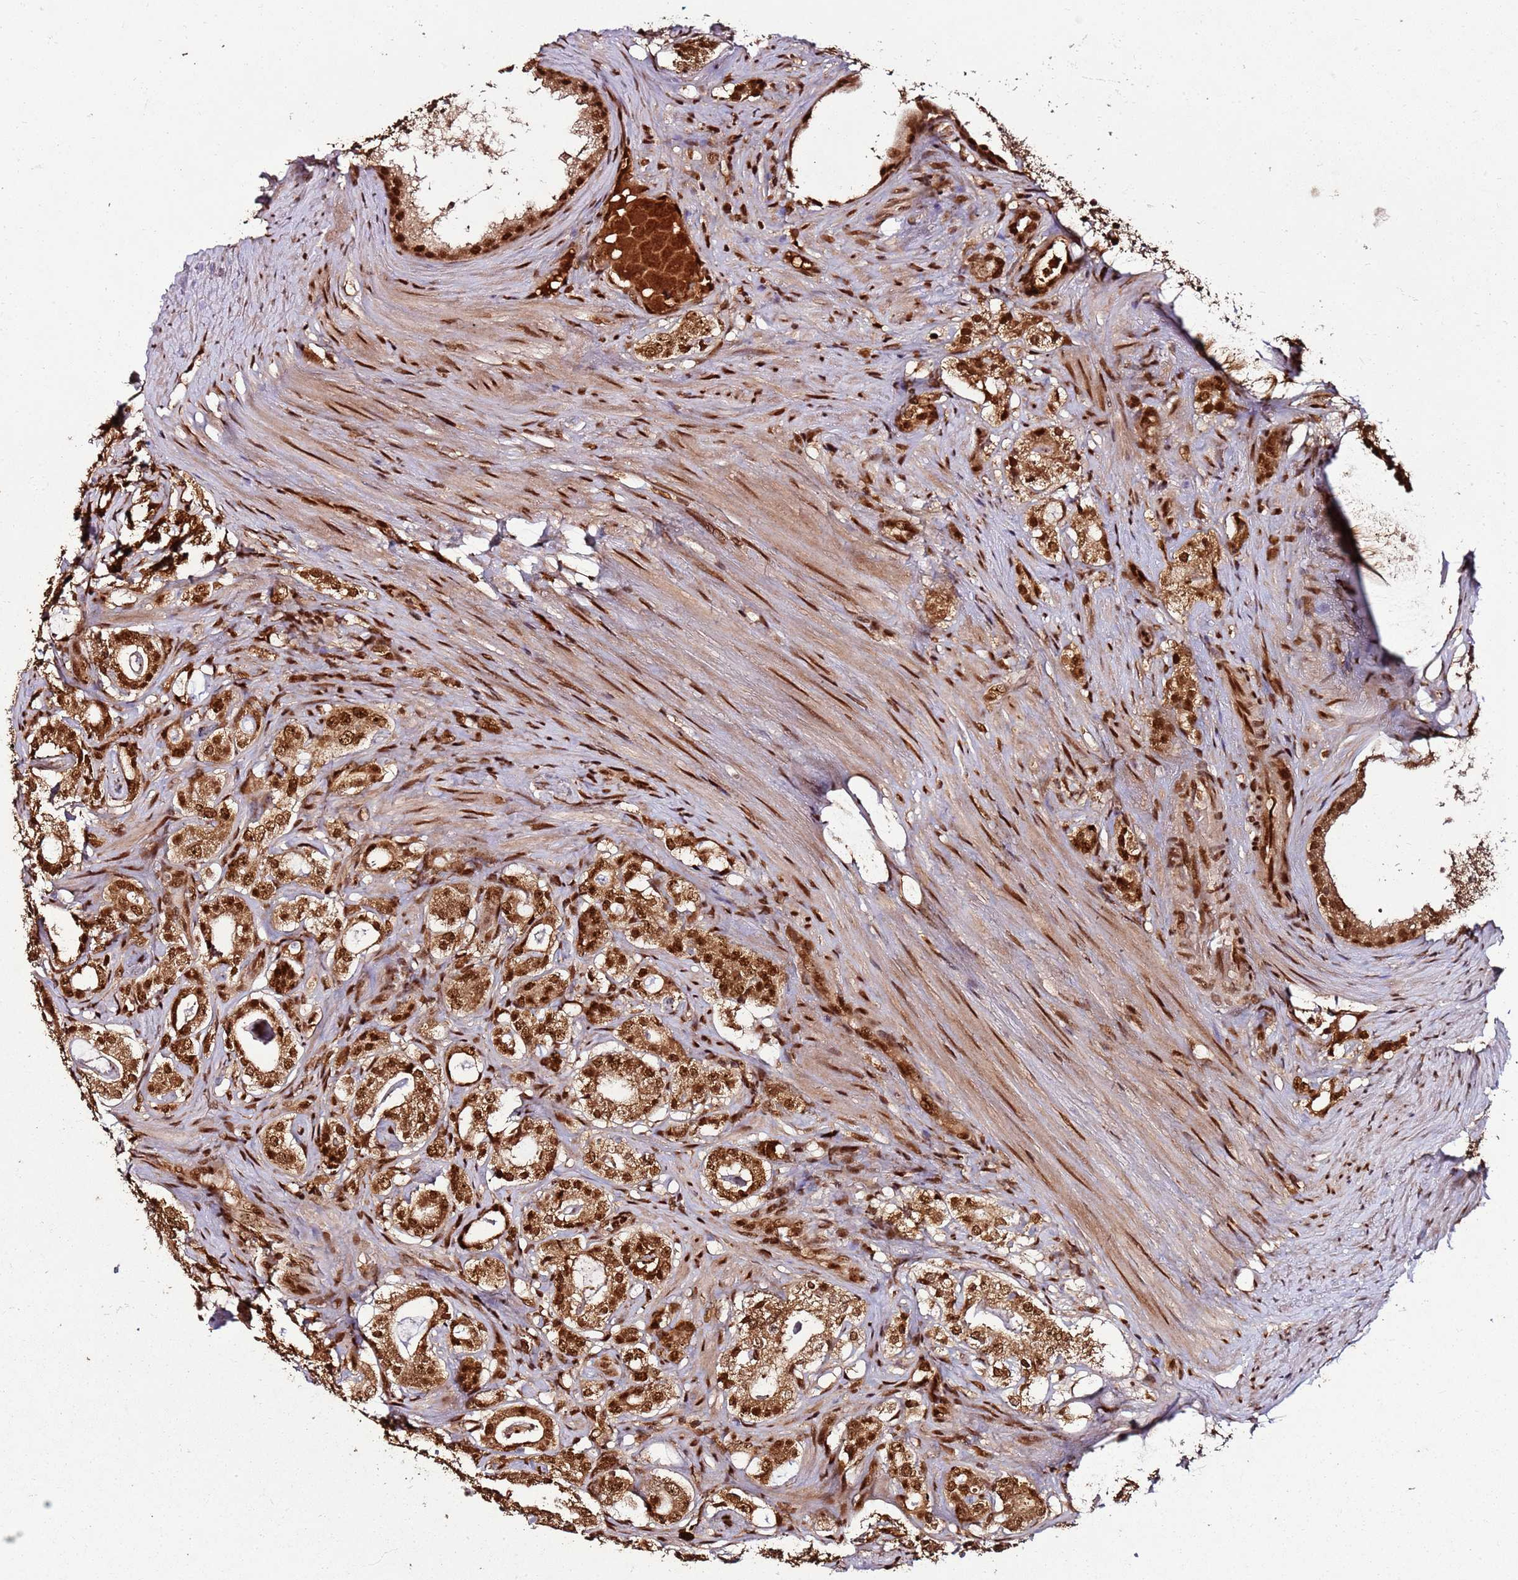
{"staining": {"intensity": "strong", "quantity": ">75%", "location": "cytoplasmic/membranous,nuclear"}, "tissue": "prostate cancer", "cell_type": "Tumor cells", "image_type": "cancer", "snomed": [{"axis": "morphology", "description": "Adenocarcinoma, High grade"}, {"axis": "topography", "description": "Prostate"}], "caption": "Protein expression analysis of human prostate adenocarcinoma (high-grade) reveals strong cytoplasmic/membranous and nuclear positivity in approximately >75% of tumor cells. (brown staining indicates protein expression, while blue staining denotes nuclei).", "gene": "XRN2", "patient": {"sex": "male", "age": 63}}